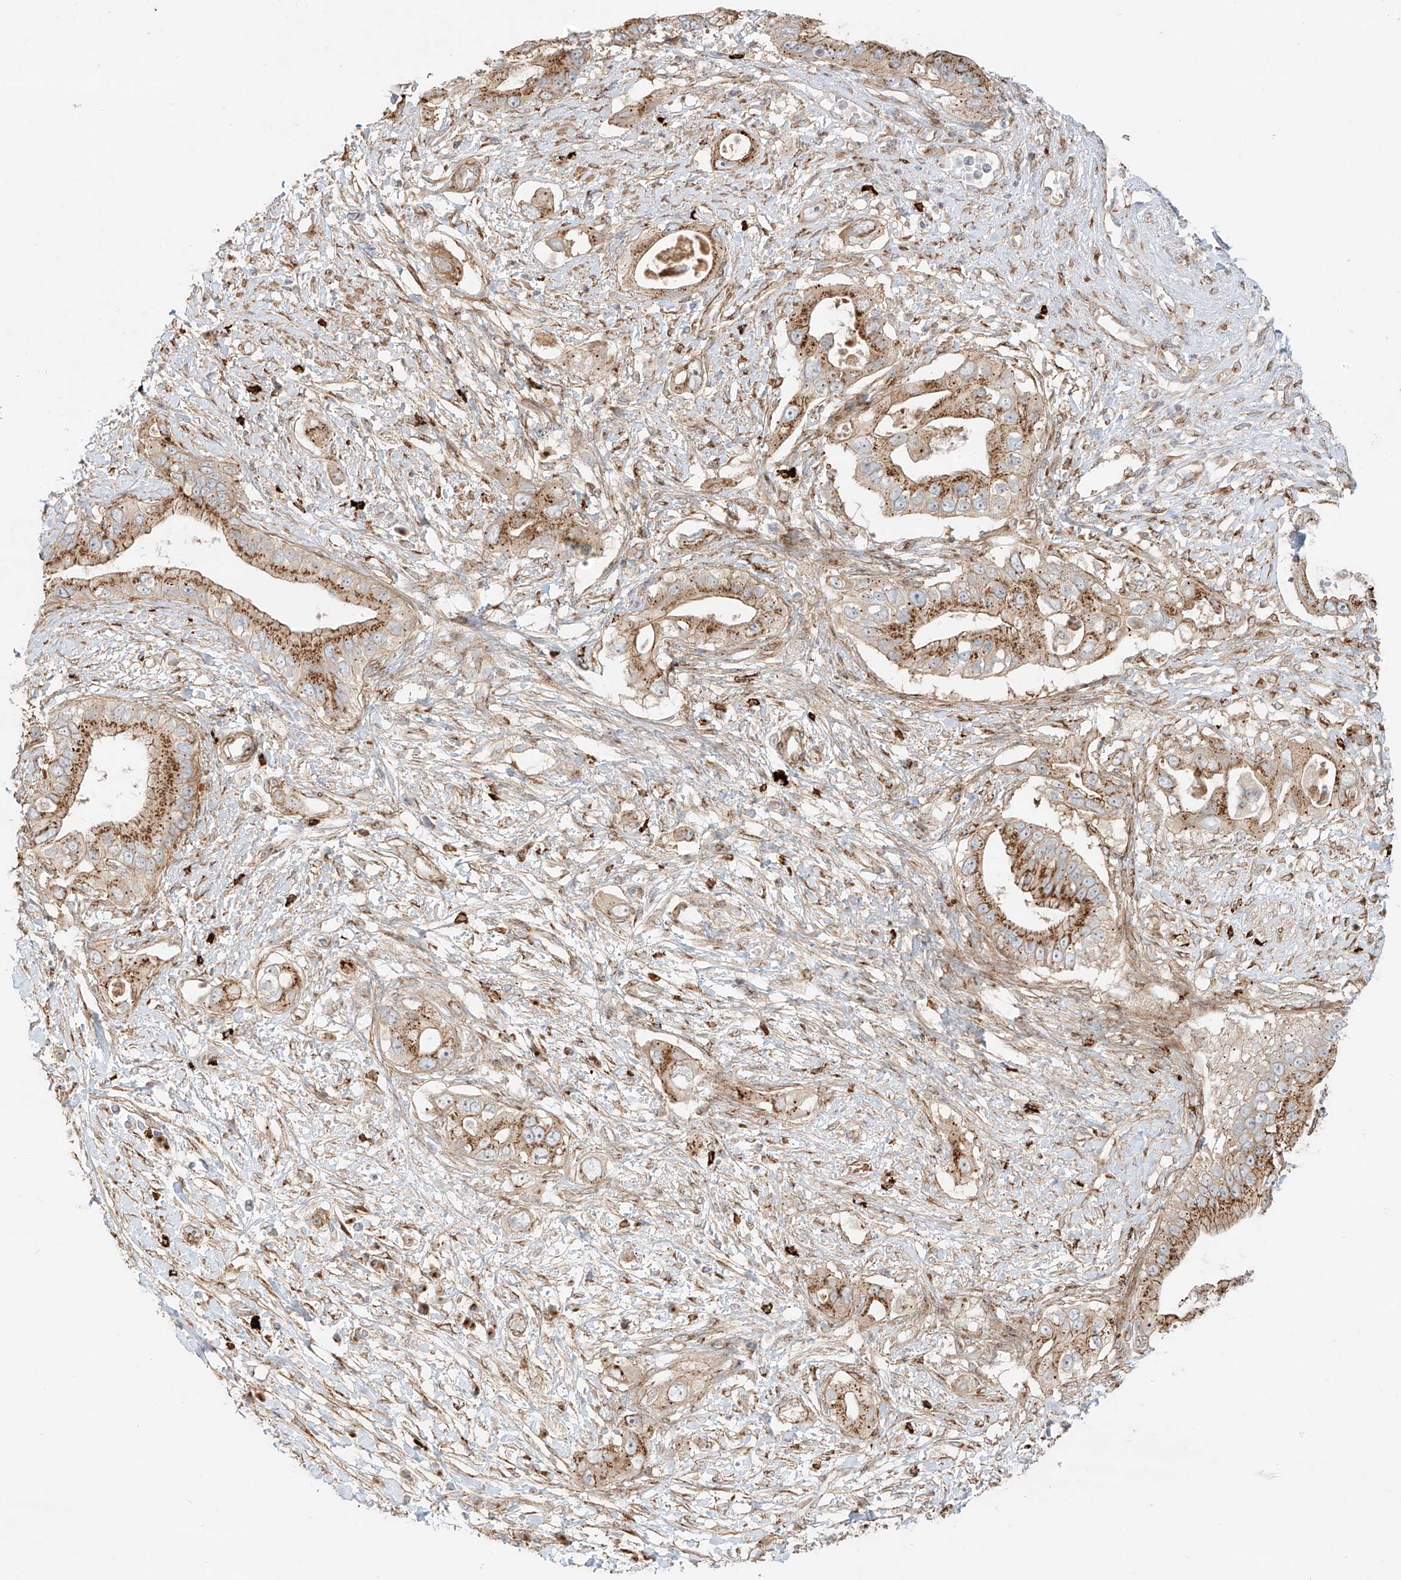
{"staining": {"intensity": "moderate", "quantity": ">75%", "location": "cytoplasmic/membranous"}, "tissue": "pancreatic cancer", "cell_type": "Tumor cells", "image_type": "cancer", "snomed": [{"axis": "morphology", "description": "Inflammation, NOS"}, {"axis": "morphology", "description": "Adenocarcinoma, NOS"}, {"axis": "topography", "description": "Pancreas"}], "caption": "Pancreatic cancer was stained to show a protein in brown. There is medium levels of moderate cytoplasmic/membranous positivity in about >75% of tumor cells.", "gene": "ZNF287", "patient": {"sex": "female", "age": 56}}